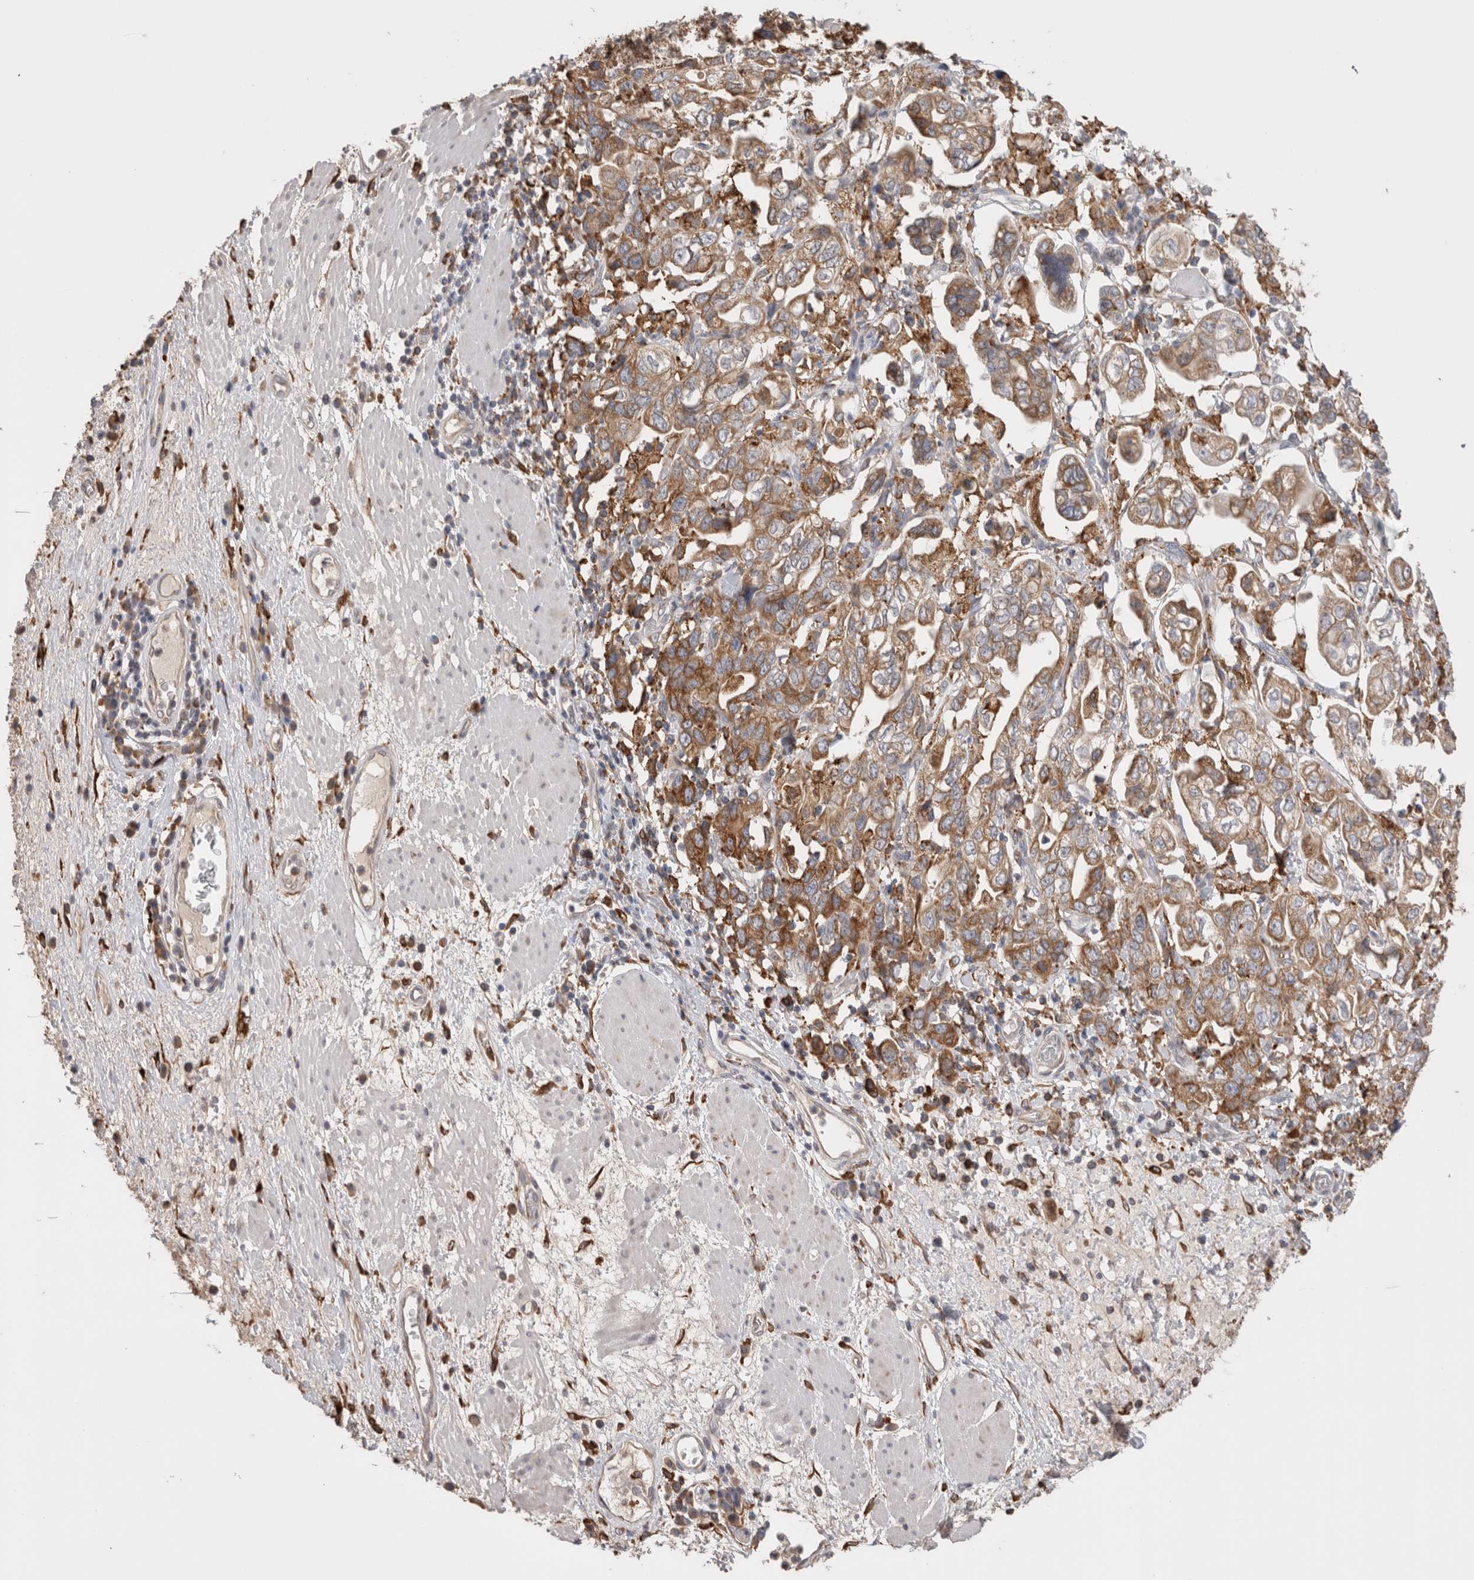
{"staining": {"intensity": "weak", "quantity": "25%-75%", "location": "cytoplasmic/membranous"}, "tissue": "esophagus", "cell_type": "Squamous epithelial cells", "image_type": "normal", "snomed": [{"axis": "morphology", "description": "Normal tissue, NOS"}, {"axis": "morphology", "description": "Adenocarcinoma, NOS"}, {"axis": "topography", "description": "Esophagus"}], "caption": "Squamous epithelial cells show low levels of weak cytoplasmic/membranous positivity in approximately 25%-75% of cells in normal esophagus.", "gene": "LRPAP1", "patient": {"sex": "male", "age": 62}}